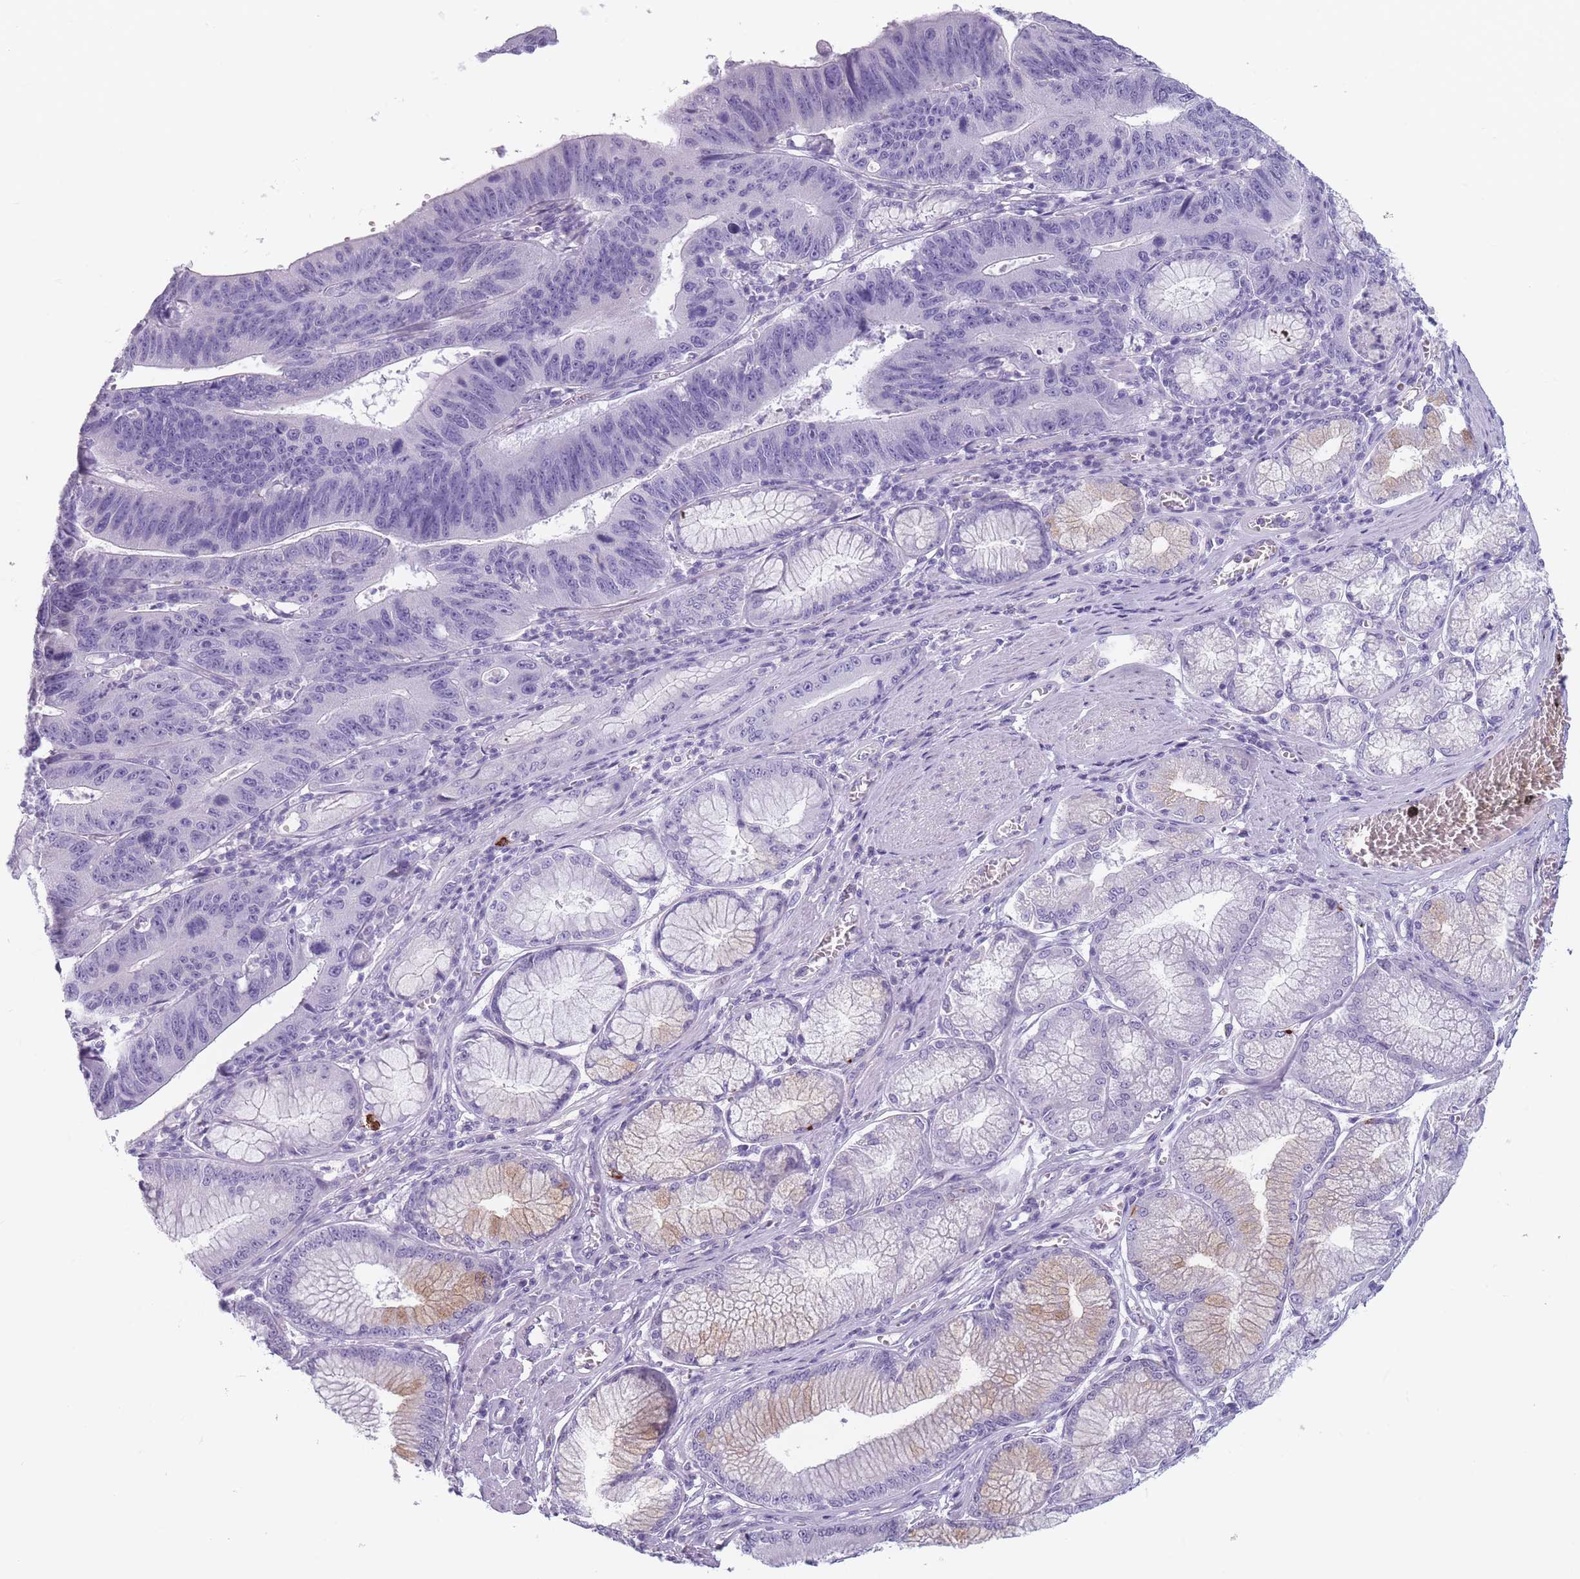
{"staining": {"intensity": "negative", "quantity": "none", "location": "none"}, "tissue": "stomach cancer", "cell_type": "Tumor cells", "image_type": "cancer", "snomed": [{"axis": "morphology", "description": "Adenocarcinoma, NOS"}, {"axis": "topography", "description": "Stomach"}], "caption": "Immunohistochemical staining of human stomach cancer (adenocarcinoma) displays no significant expression in tumor cells.", "gene": "CCNO", "patient": {"sex": "male", "age": 59}}